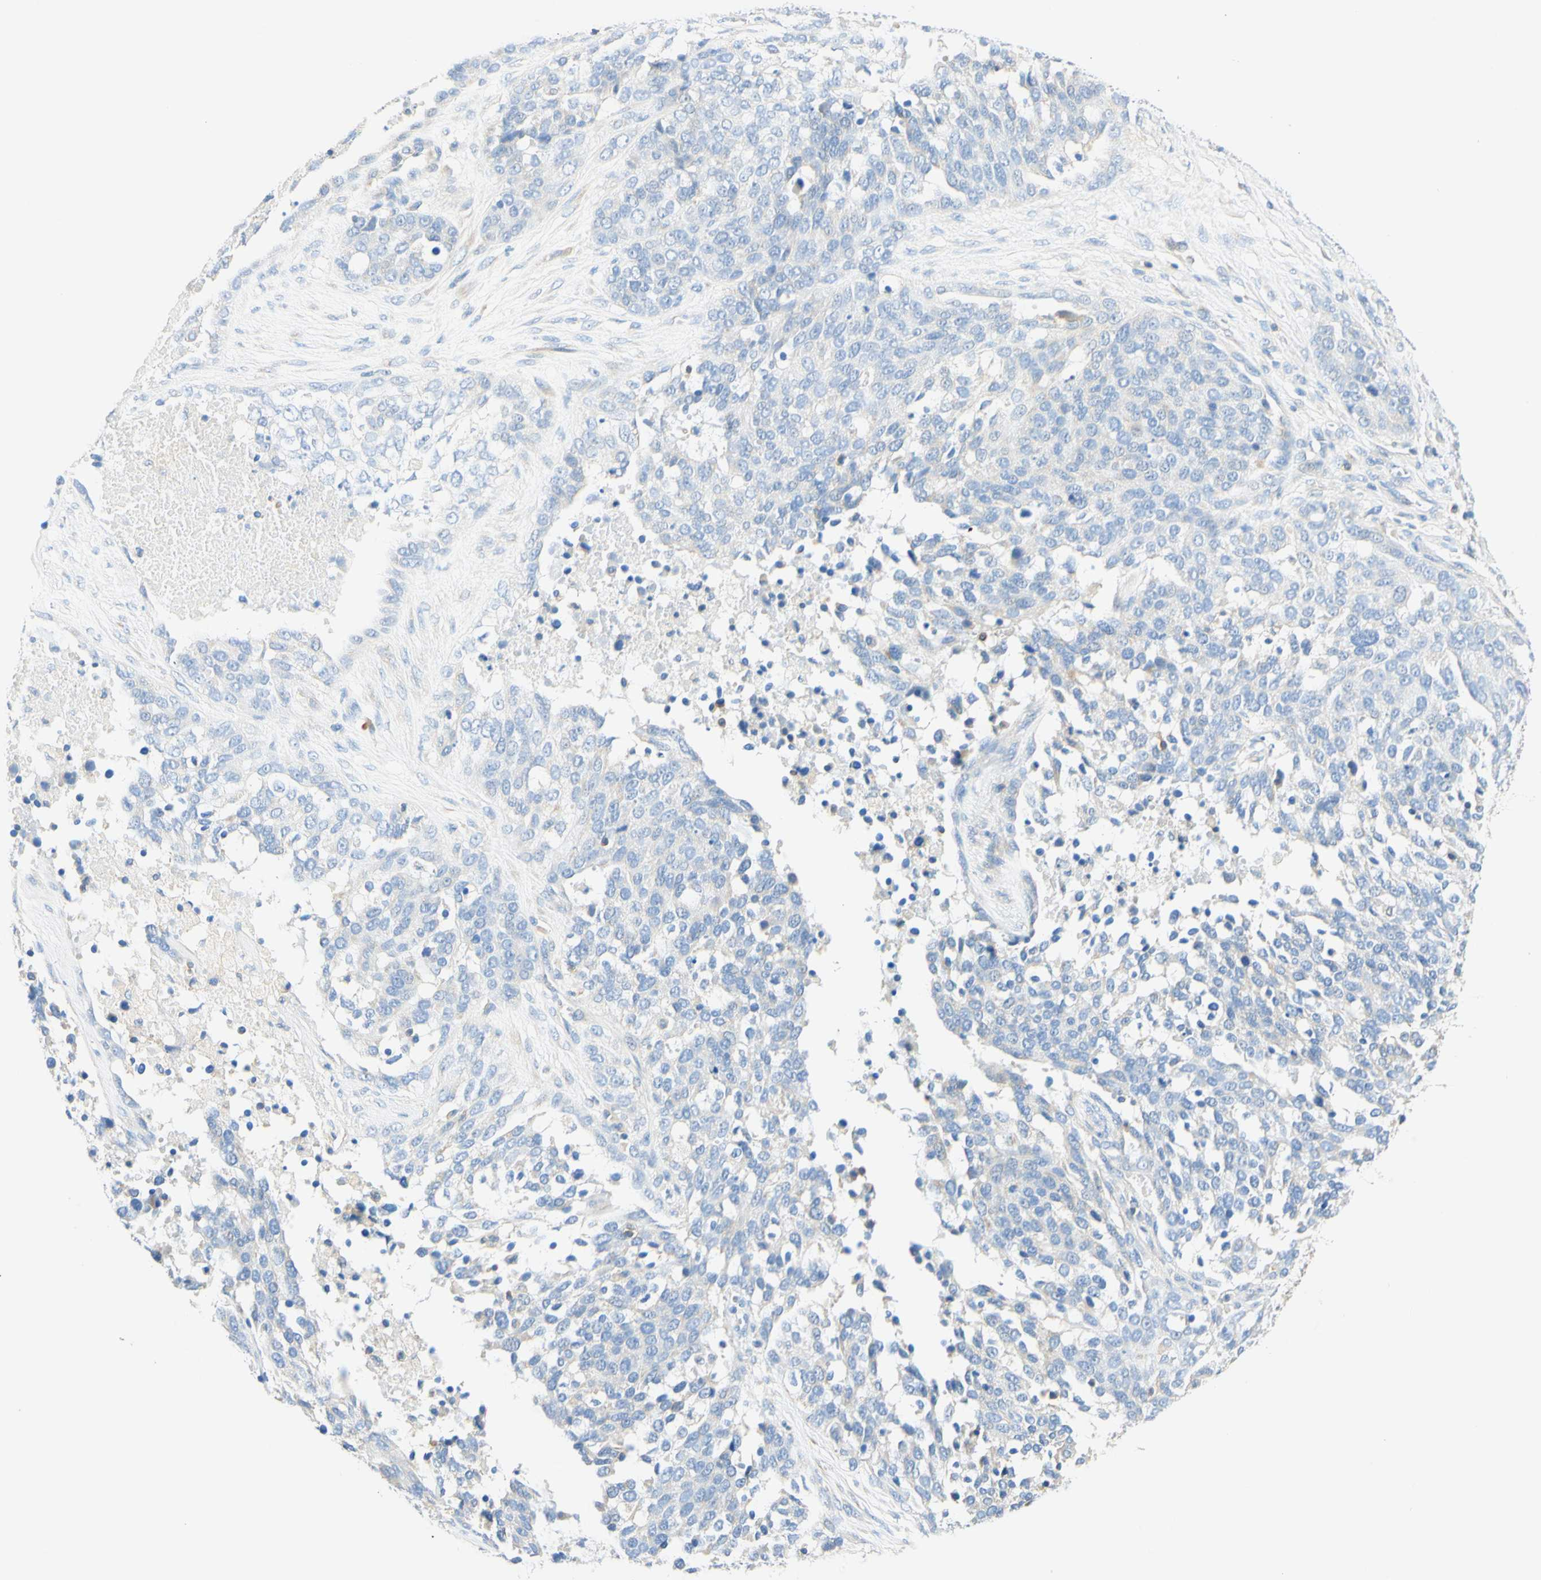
{"staining": {"intensity": "negative", "quantity": "none", "location": "none"}, "tissue": "ovarian cancer", "cell_type": "Tumor cells", "image_type": "cancer", "snomed": [{"axis": "morphology", "description": "Cystadenocarcinoma, serous, NOS"}, {"axis": "topography", "description": "Ovary"}], "caption": "Serous cystadenocarcinoma (ovarian) was stained to show a protein in brown. There is no significant positivity in tumor cells.", "gene": "LAT", "patient": {"sex": "female", "age": 44}}